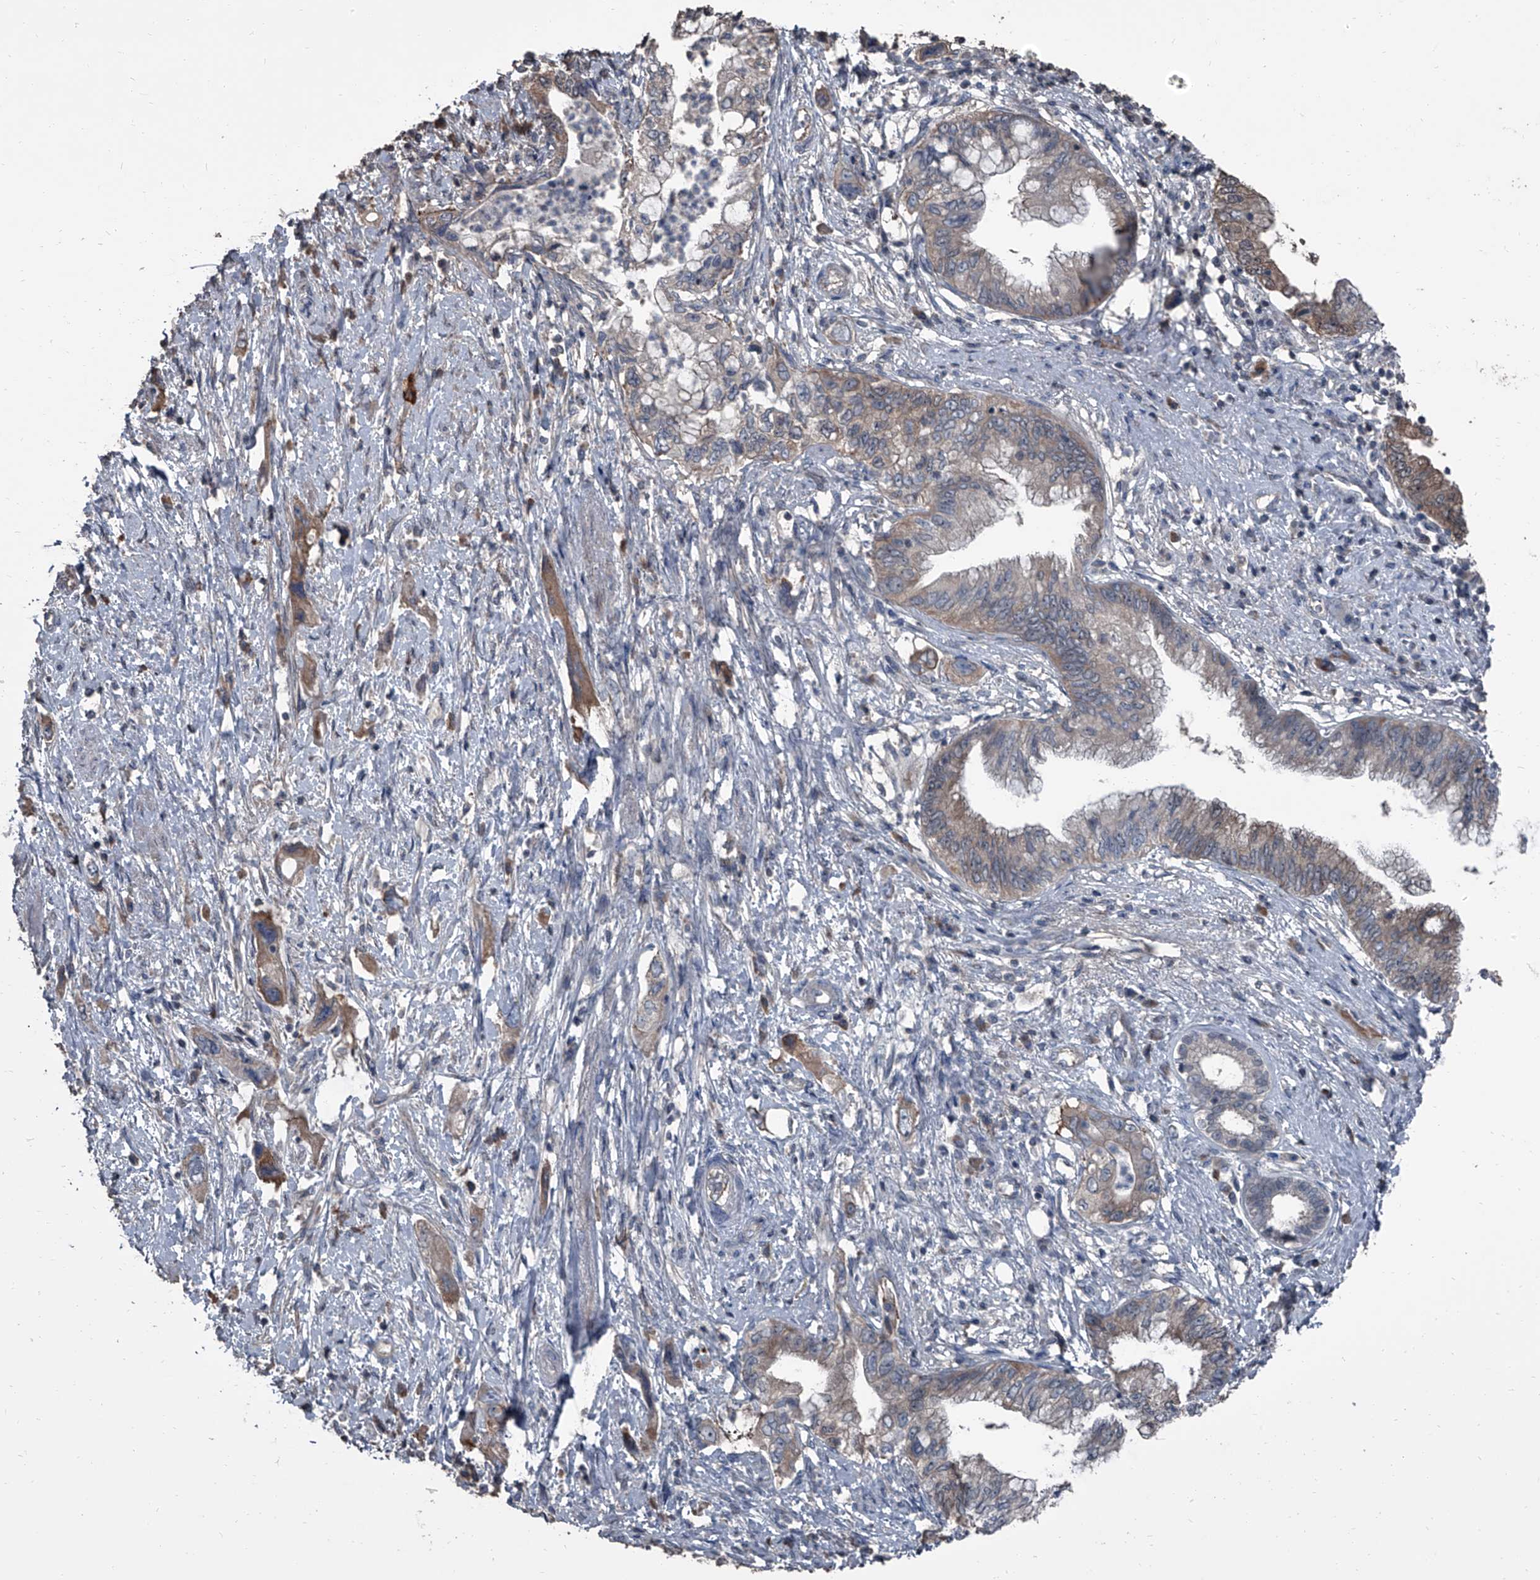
{"staining": {"intensity": "moderate", "quantity": "<25%", "location": "cytoplasmic/membranous"}, "tissue": "pancreatic cancer", "cell_type": "Tumor cells", "image_type": "cancer", "snomed": [{"axis": "morphology", "description": "Adenocarcinoma, NOS"}, {"axis": "topography", "description": "Pancreas"}], "caption": "This image displays immunohistochemistry (IHC) staining of human pancreatic cancer (adenocarcinoma), with low moderate cytoplasmic/membranous positivity in approximately <25% of tumor cells.", "gene": "OARD1", "patient": {"sex": "female", "age": 73}}